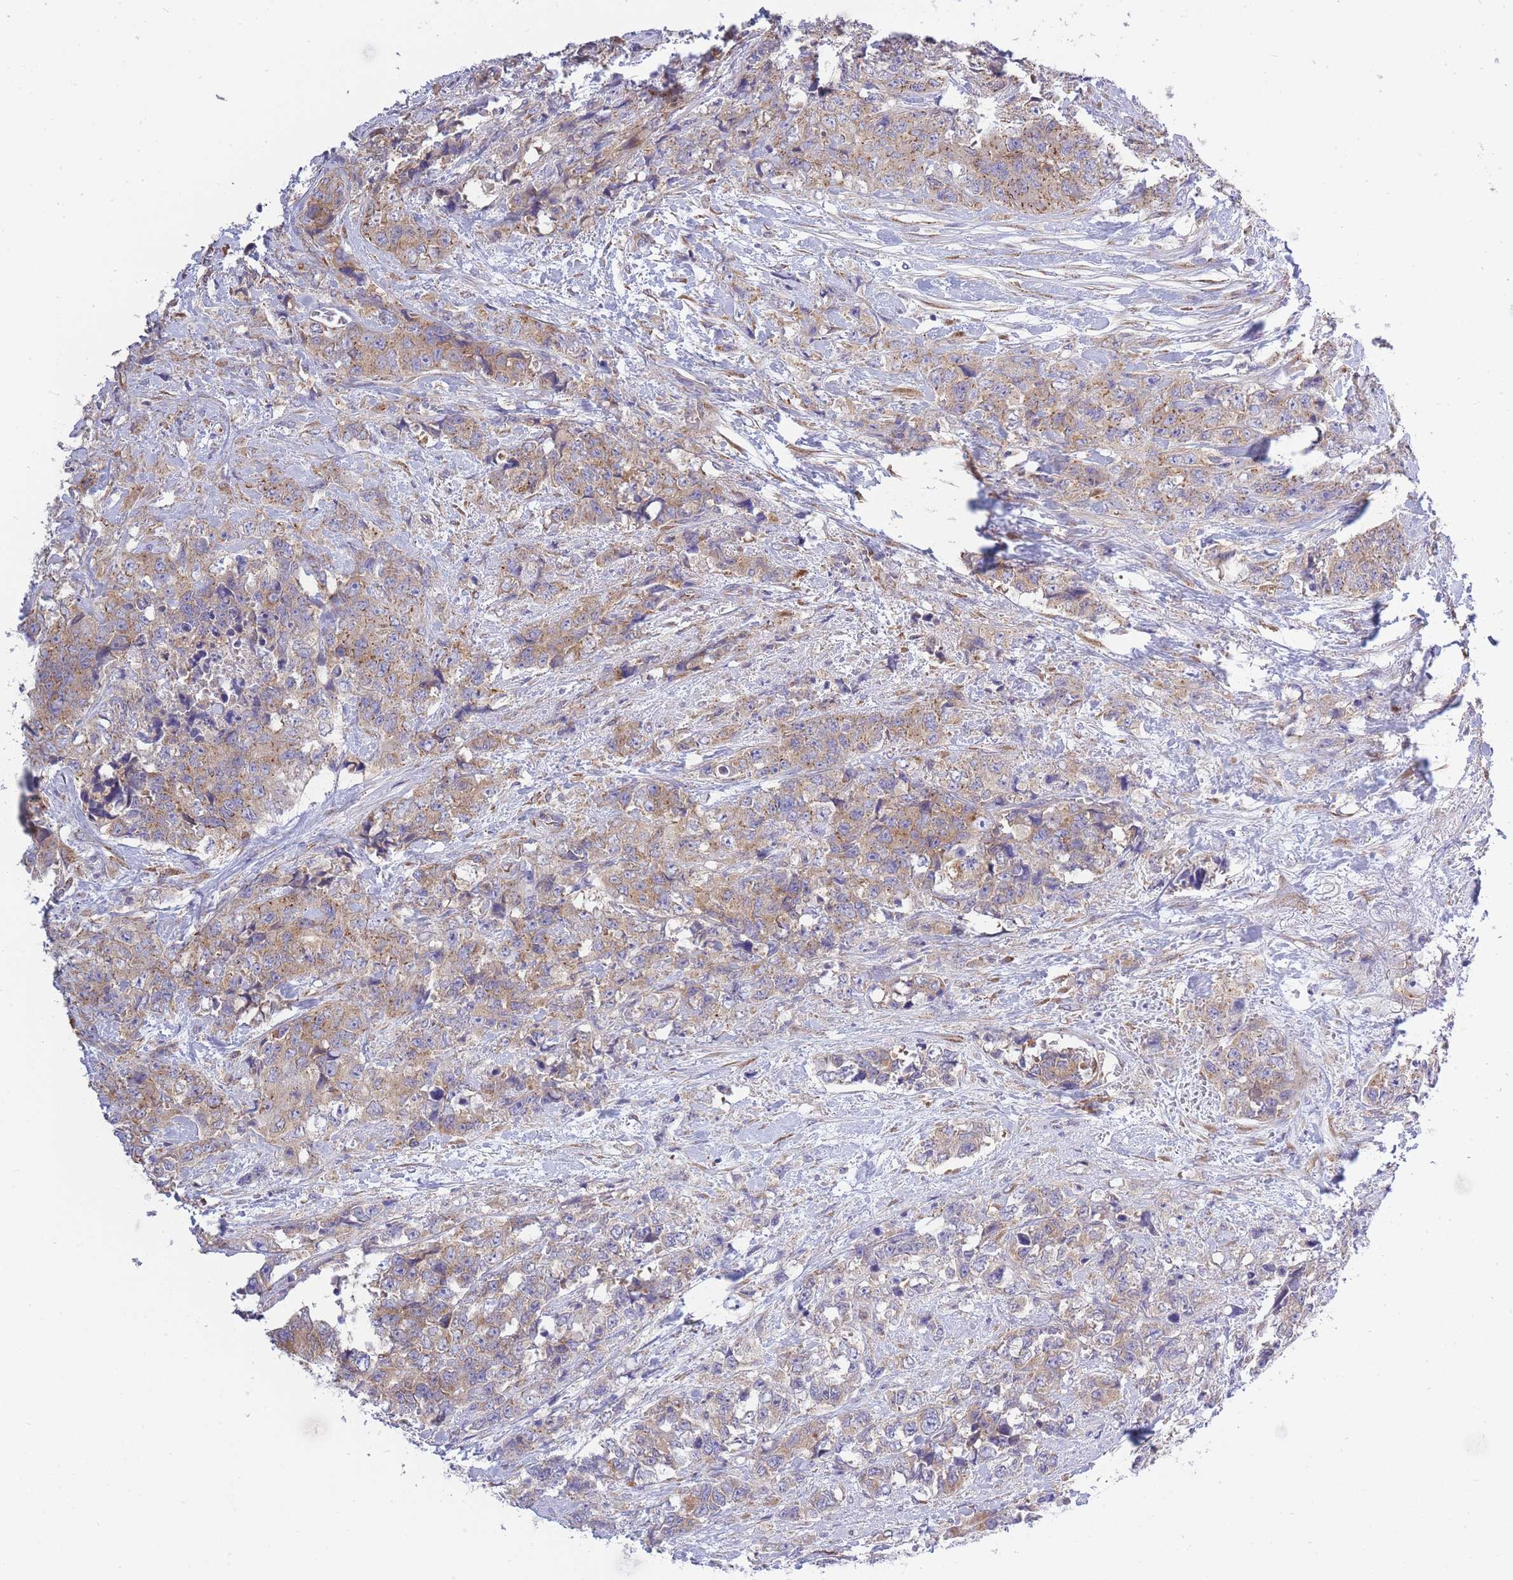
{"staining": {"intensity": "moderate", "quantity": ">75%", "location": "cytoplasmic/membranous"}, "tissue": "urothelial cancer", "cell_type": "Tumor cells", "image_type": "cancer", "snomed": [{"axis": "morphology", "description": "Urothelial carcinoma, High grade"}, {"axis": "topography", "description": "Urinary bladder"}], "caption": "About >75% of tumor cells in urothelial cancer display moderate cytoplasmic/membranous protein expression as visualized by brown immunohistochemical staining.", "gene": "COPG2", "patient": {"sex": "female", "age": 78}}